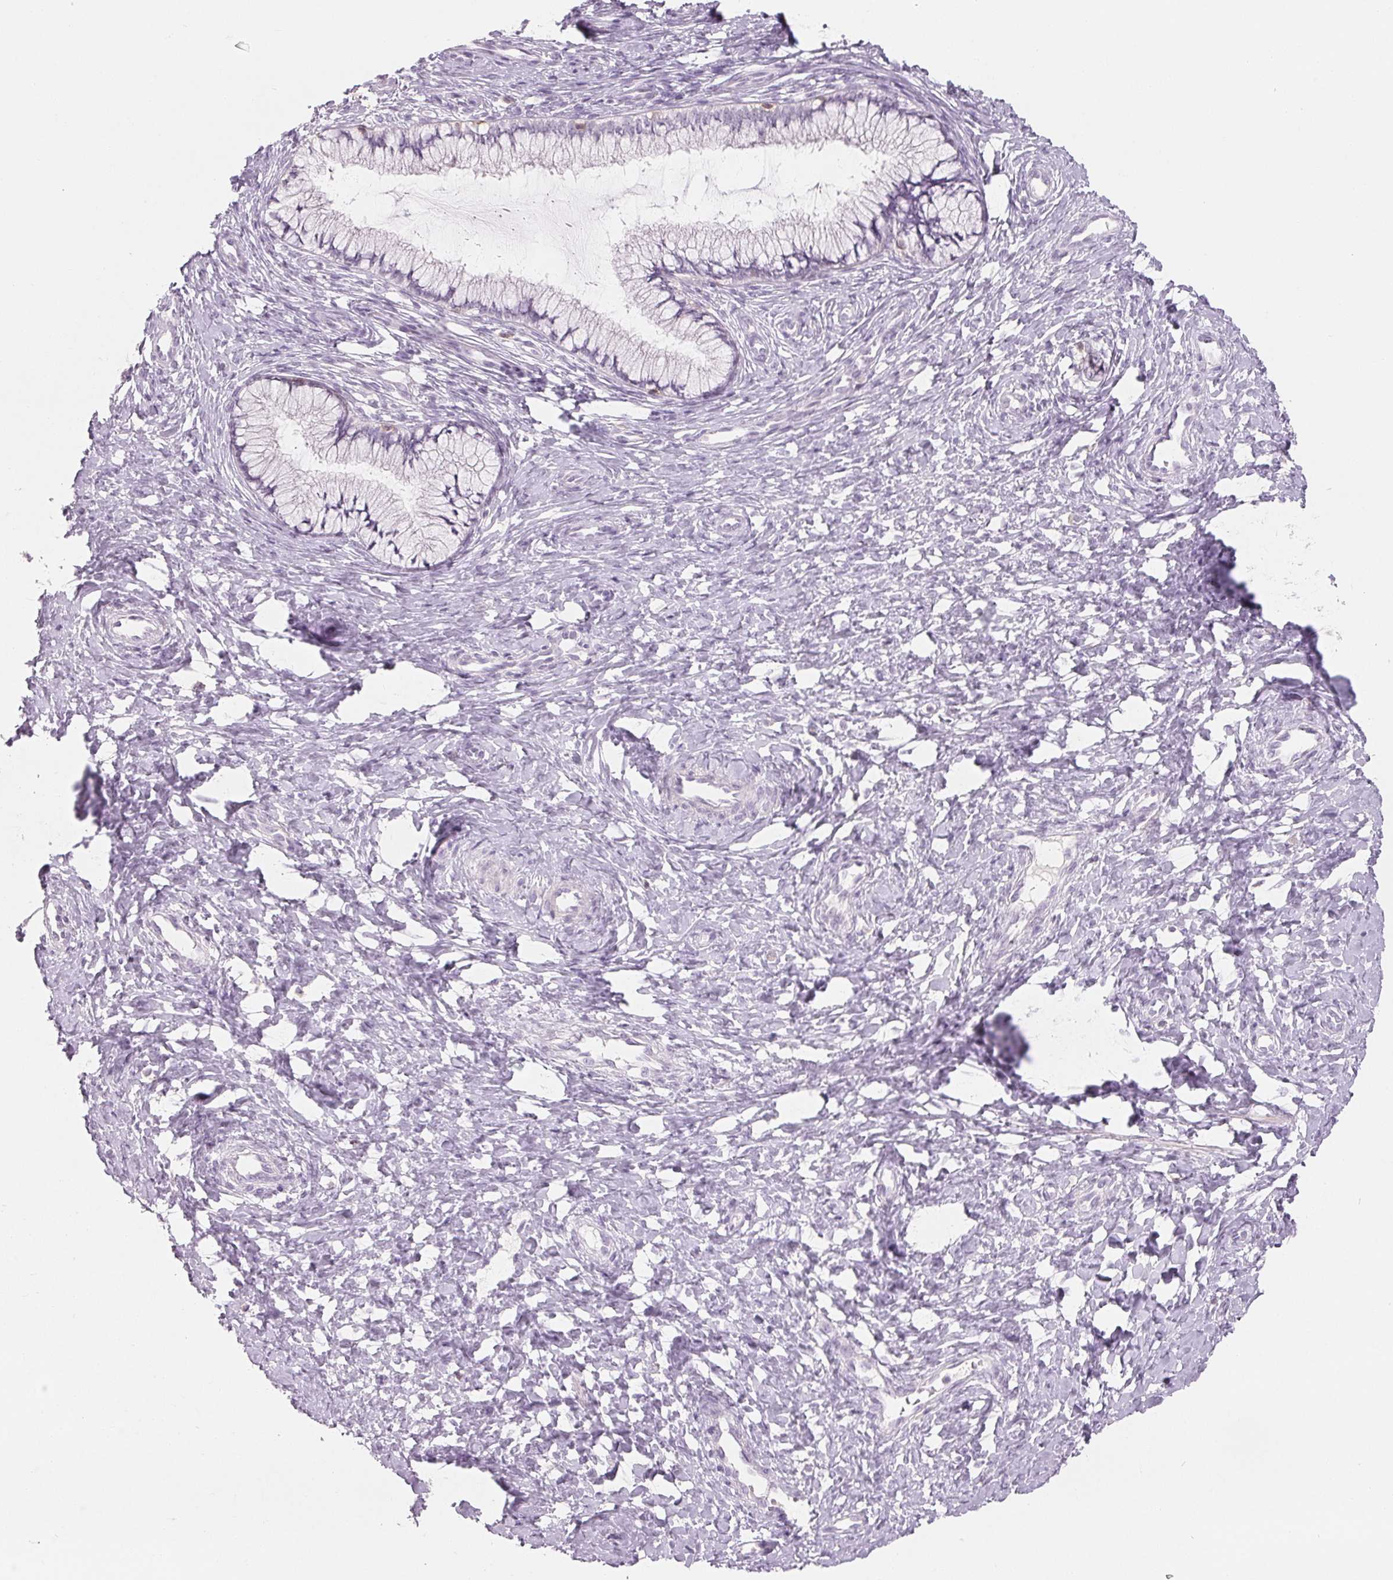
{"staining": {"intensity": "negative", "quantity": "none", "location": "none"}, "tissue": "cervix", "cell_type": "Glandular cells", "image_type": "normal", "snomed": [{"axis": "morphology", "description": "Normal tissue, NOS"}, {"axis": "topography", "description": "Cervix"}], "caption": "Immunohistochemistry histopathology image of normal cervix: human cervix stained with DAB shows no significant protein positivity in glandular cells.", "gene": "CD69", "patient": {"sex": "female", "age": 37}}